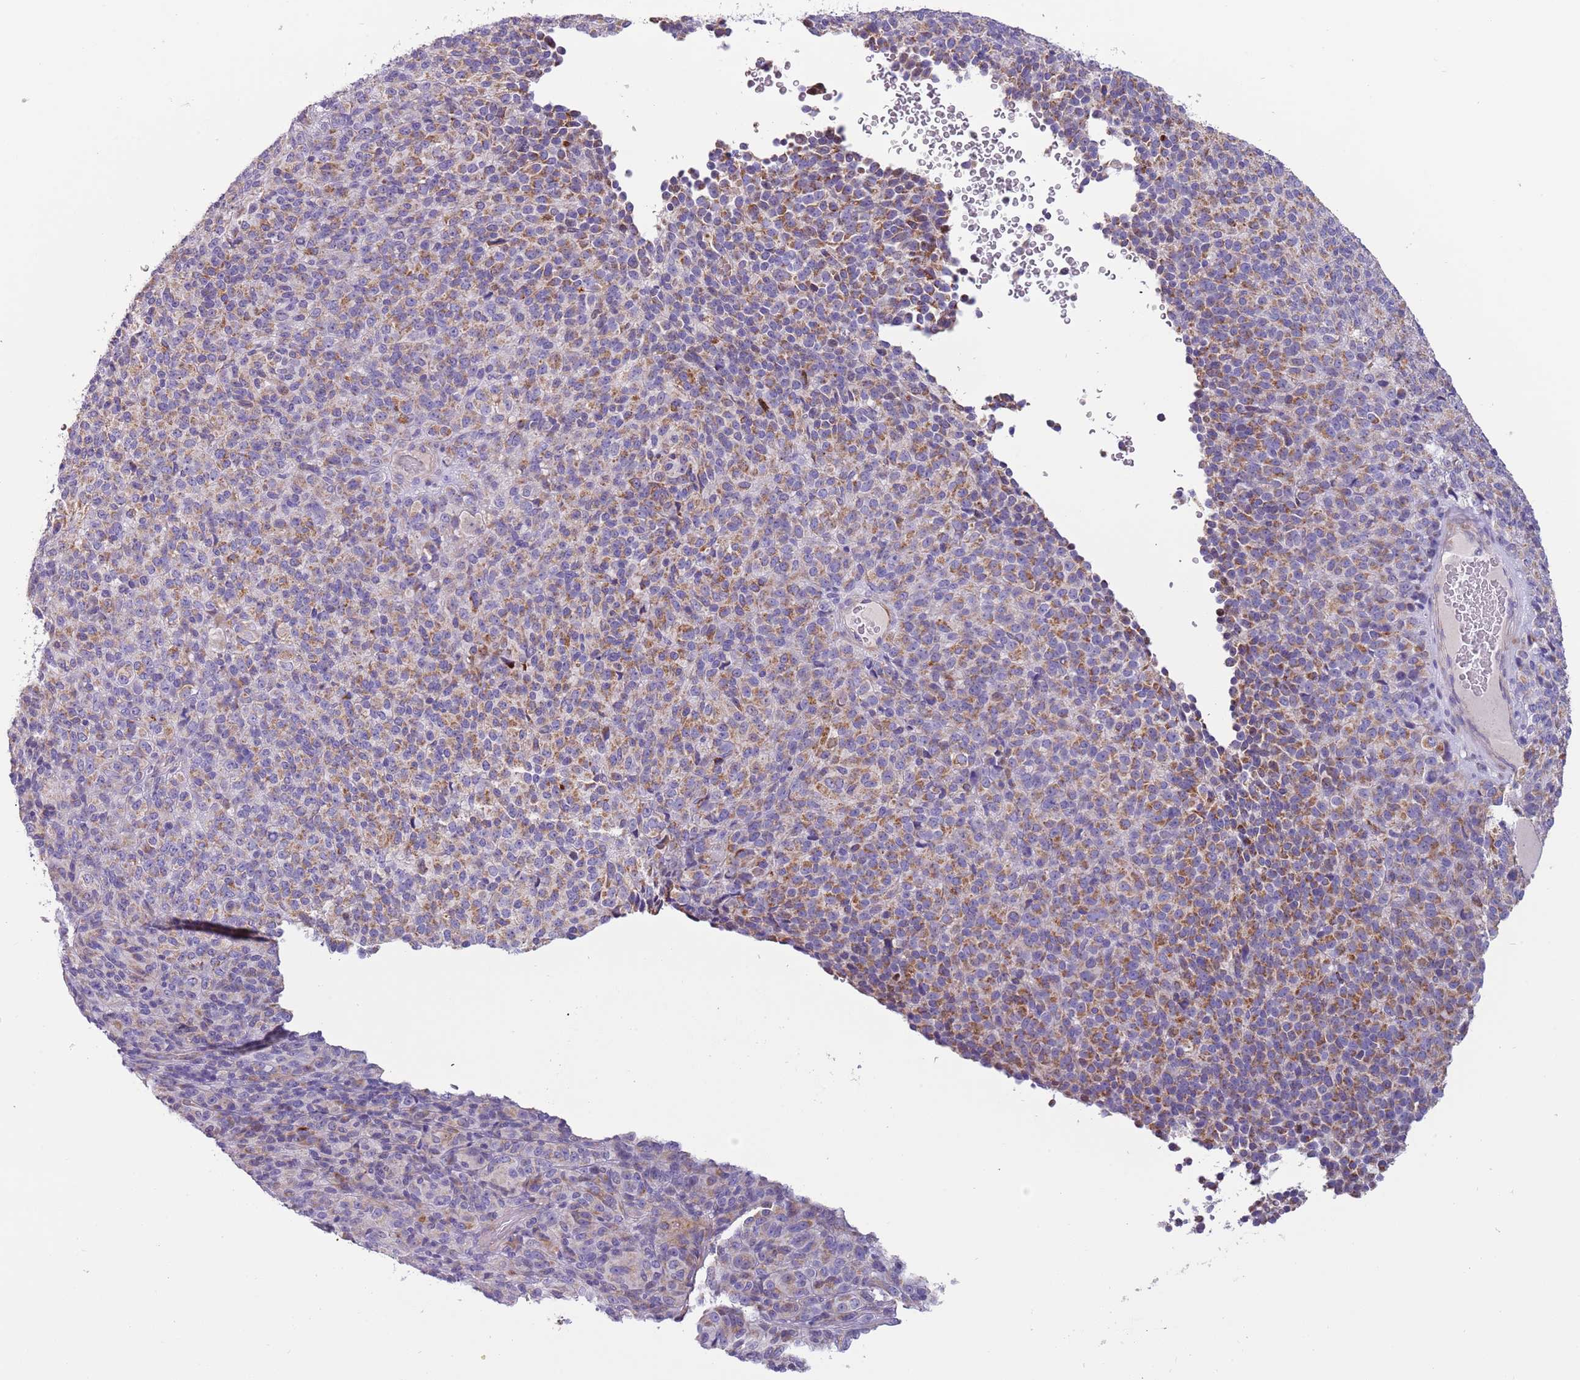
{"staining": {"intensity": "moderate", "quantity": "25%-75%", "location": "cytoplasmic/membranous"}, "tissue": "melanoma", "cell_type": "Tumor cells", "image_type": "cancer", "snomed": [{"axis": "morphology", "description": "Malignant melanoma, Metastatic site"}, {"axis": "topography", "description": "Brain"}], "caption": "Immunohistochemistry (DAB) staining of human melanoma shows moderate cytoplasmic/membranous protein staining in approximately 25%-75% of tumor cells. (DAB = brown stain, brightfield microscopy at high magnification).", "gene": "RNF222", "patient": {"sex": "female", "age": 56}}